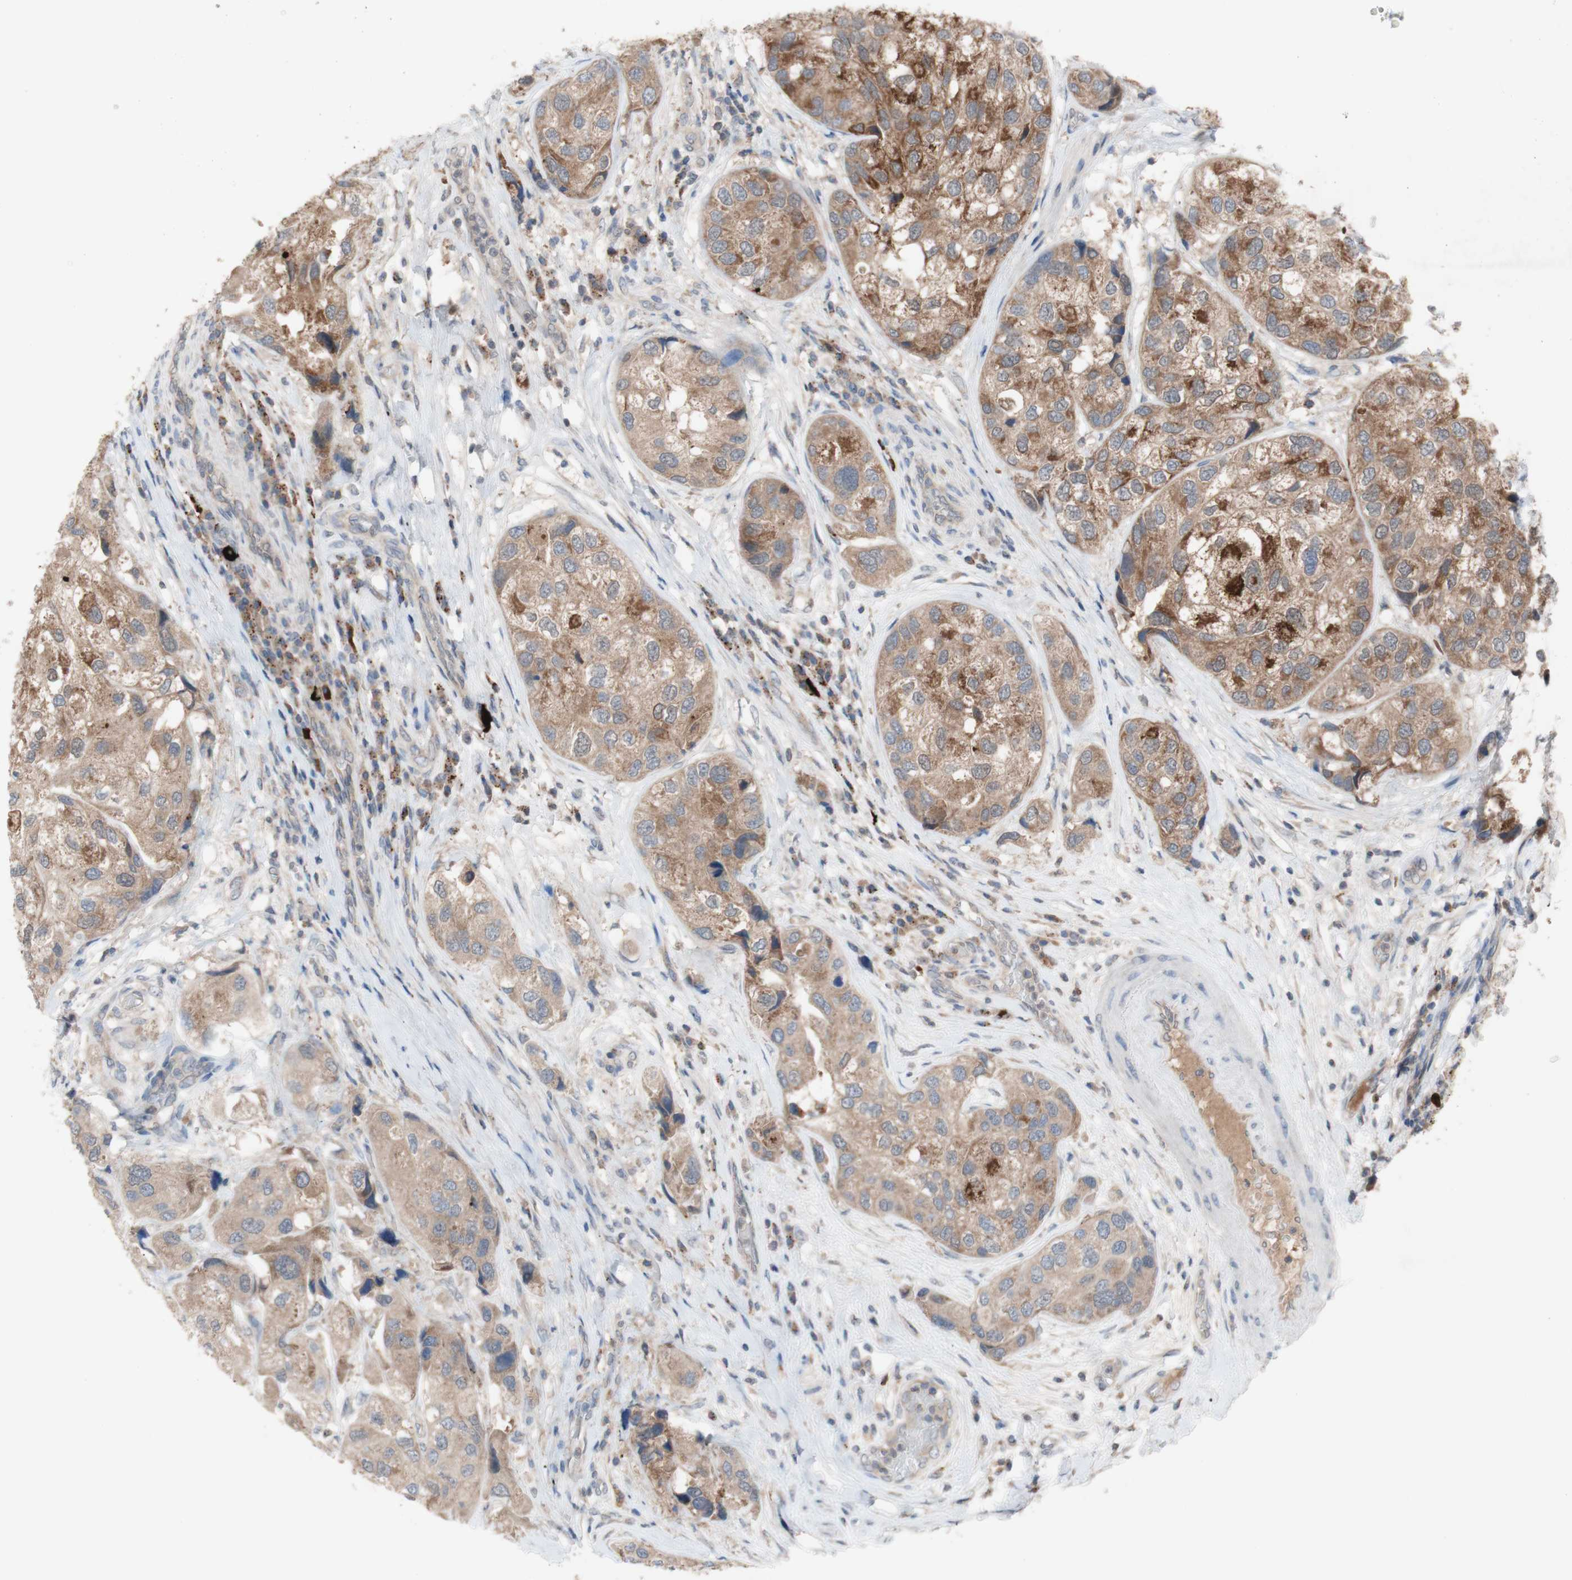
{"staining": {"intensity": "moderate", "quantity": ">75%", "location": "cytoplasmic/membranous"}, "tissue": "urothelial cancer", "cell_type": "Tumor cells", "image_type": "cancer", "snomed": [{"axis": "morphology", "description": "Urothelial carcinoma, High grade"}, {"axis": "topography", "description": "Urinary bladder"}], "caption": "Immunohistochemistry (IHC) (DAB (3,3'-diaminobenzidine)) staining of human urothelial cancer demonstrates moderate cytoplasmic/membranous protein expression in about >75% of tumor cells.", "gene": "PEX2", "patient": {"sex": "female", "age": 64}}